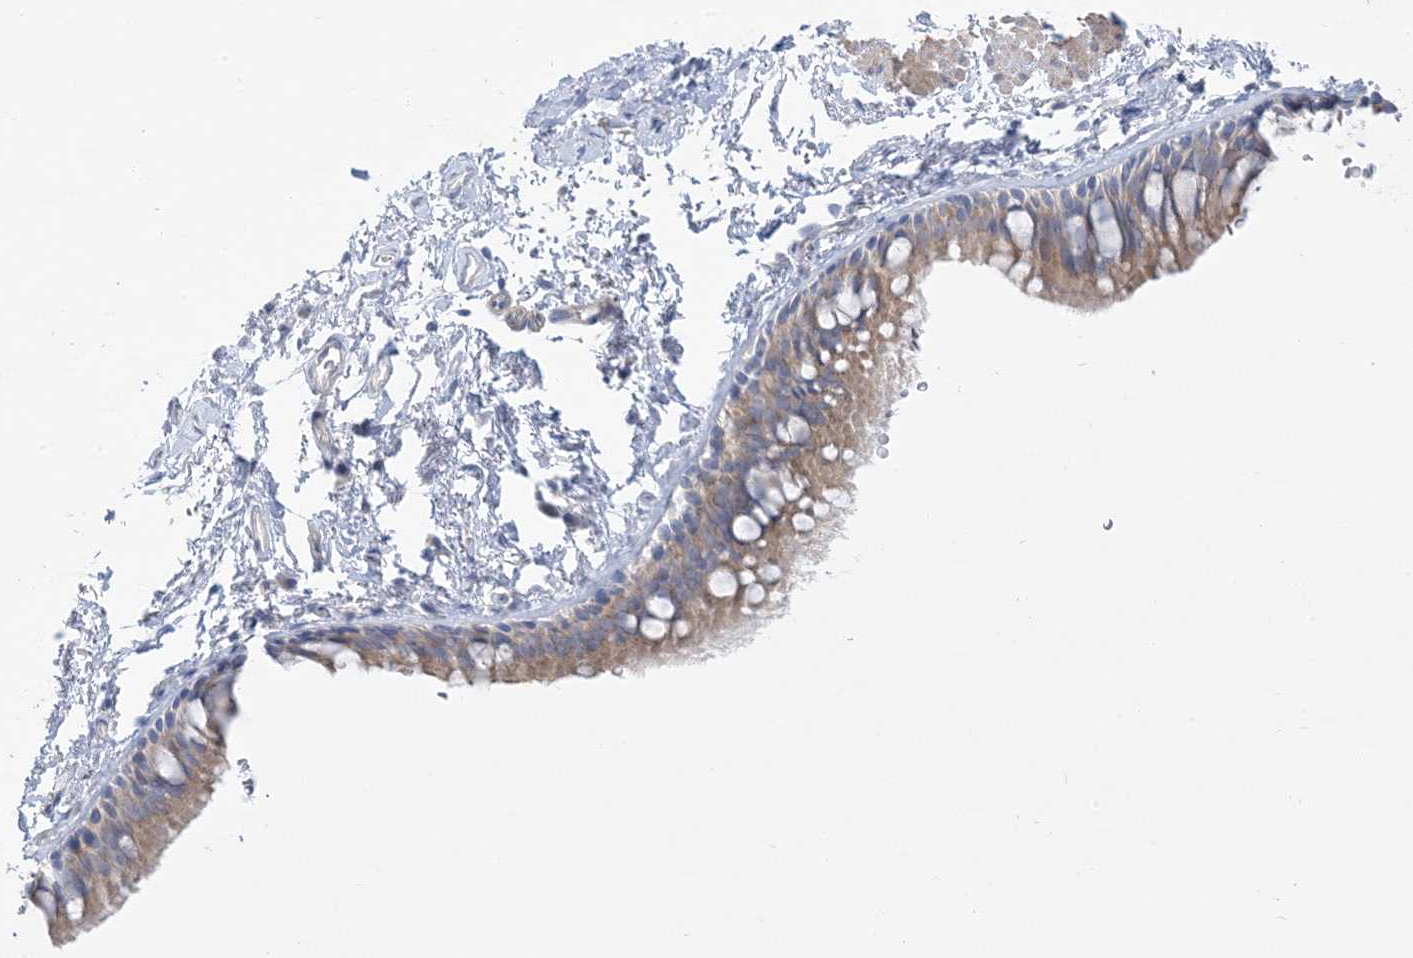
{"staining": {"intensity": "moderate", "quantity": "25%-75%", "location": "cytoplasmic/membranous"}, "tissue": "bronchus", "cell_type": "Respiratory epithelial cells", "image_type": "normal", "snomed": [{"axis": "morphology", "description": "Normal tissue, NOS"}, {"axis": "topography", "description": "Cartilage tissue"}, {"axis": "topography", "description": "Bronchus"}], "caption": "Bronchus stained with a protein marker exhibits moderate staining in respiratory epithelial cells.", "gene": "FAM184A", "patient": {"sex": "female", "age": 73}}